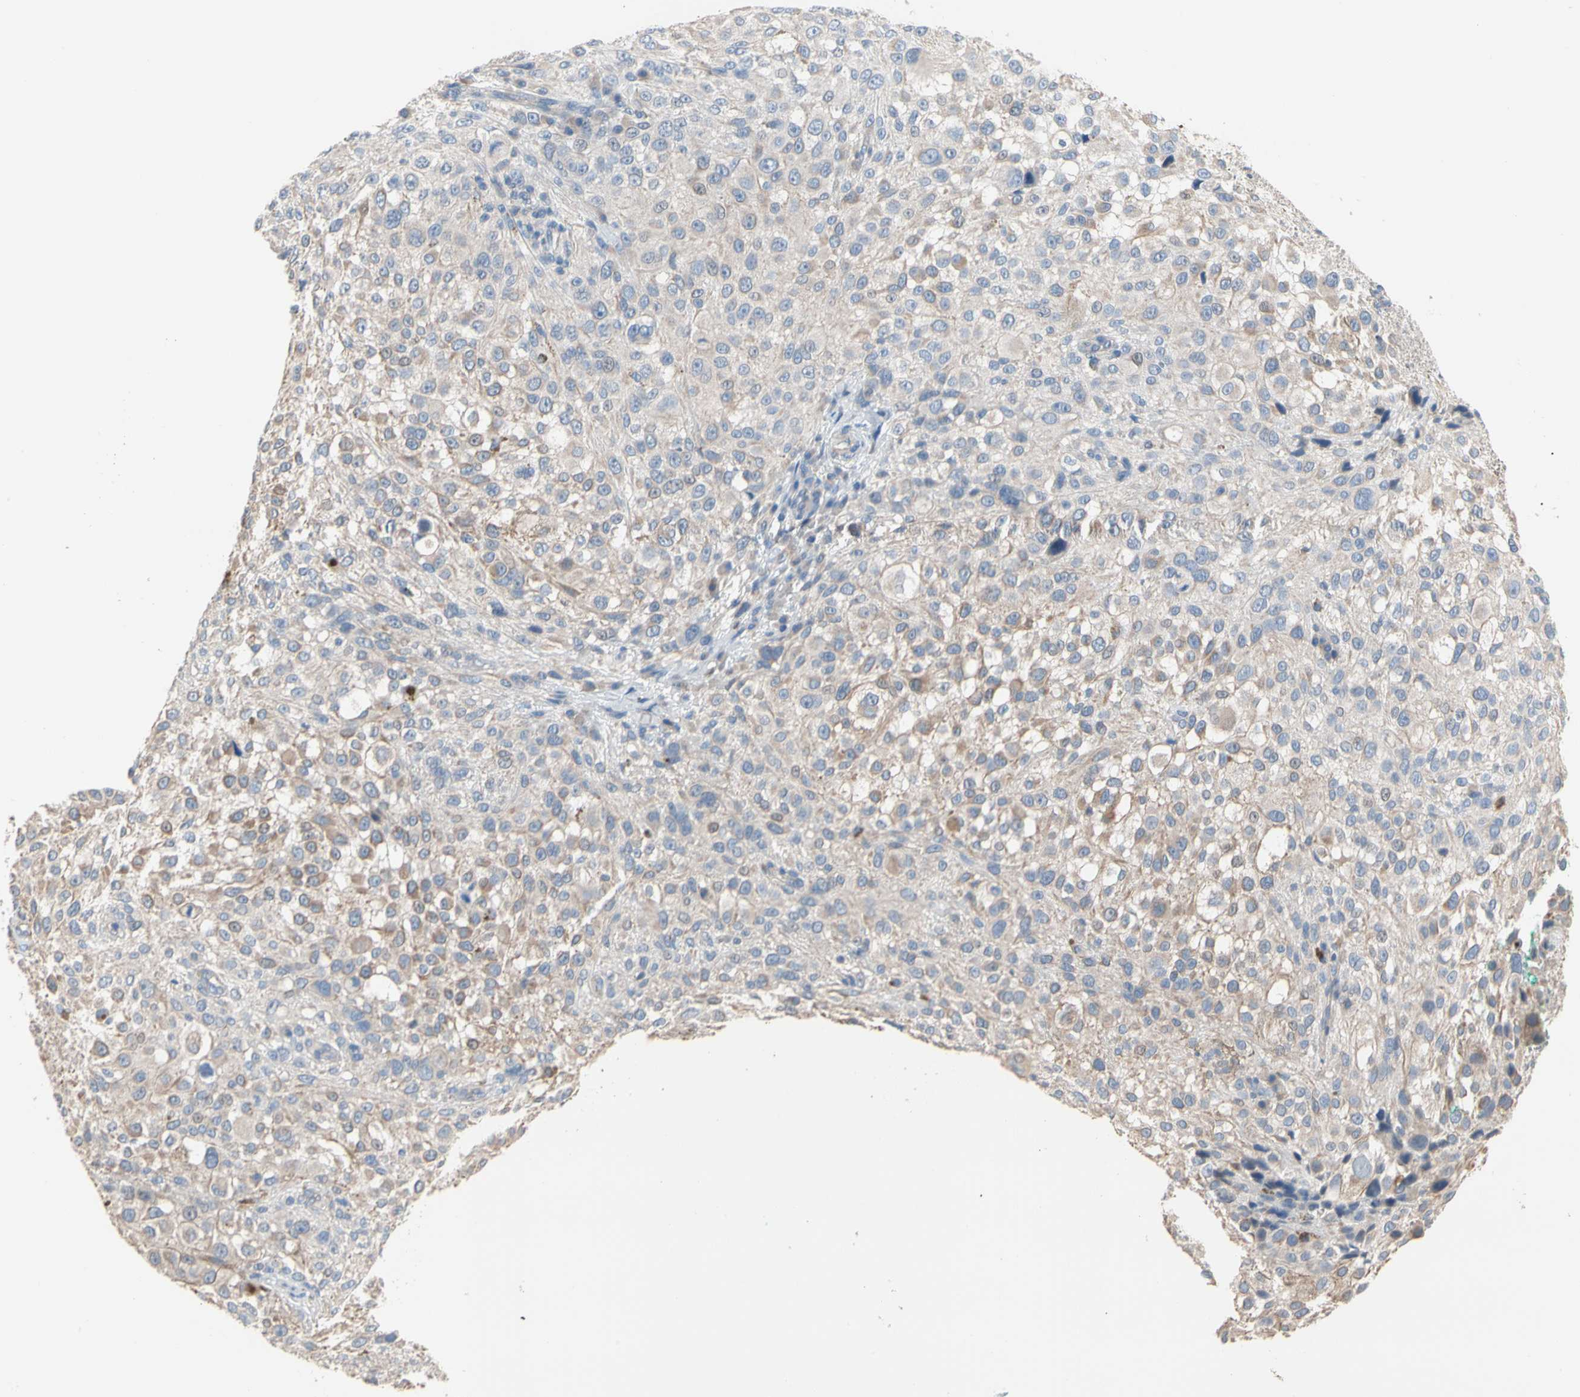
{"staining": {"intensity": "weak", "quantity": "<25%", "location": "cytoplasmic/membranous"}, "tissue": "melanoma", "cell_type": "Tumor cells", "image_type": "cancer", "snomed": [{"axis": "morphology", "description": "Necrosis, NOS"}, {"axis": "morphology", "description": "Malignant melanoma, NOS"}, {"axis": "topography", "description": "Skin"}], "caption": "Image shows no significant protein positivity in tumor cells of melanoma.", "gene": "BBOX1", "patient": {"sex": "female", "age": 87}}